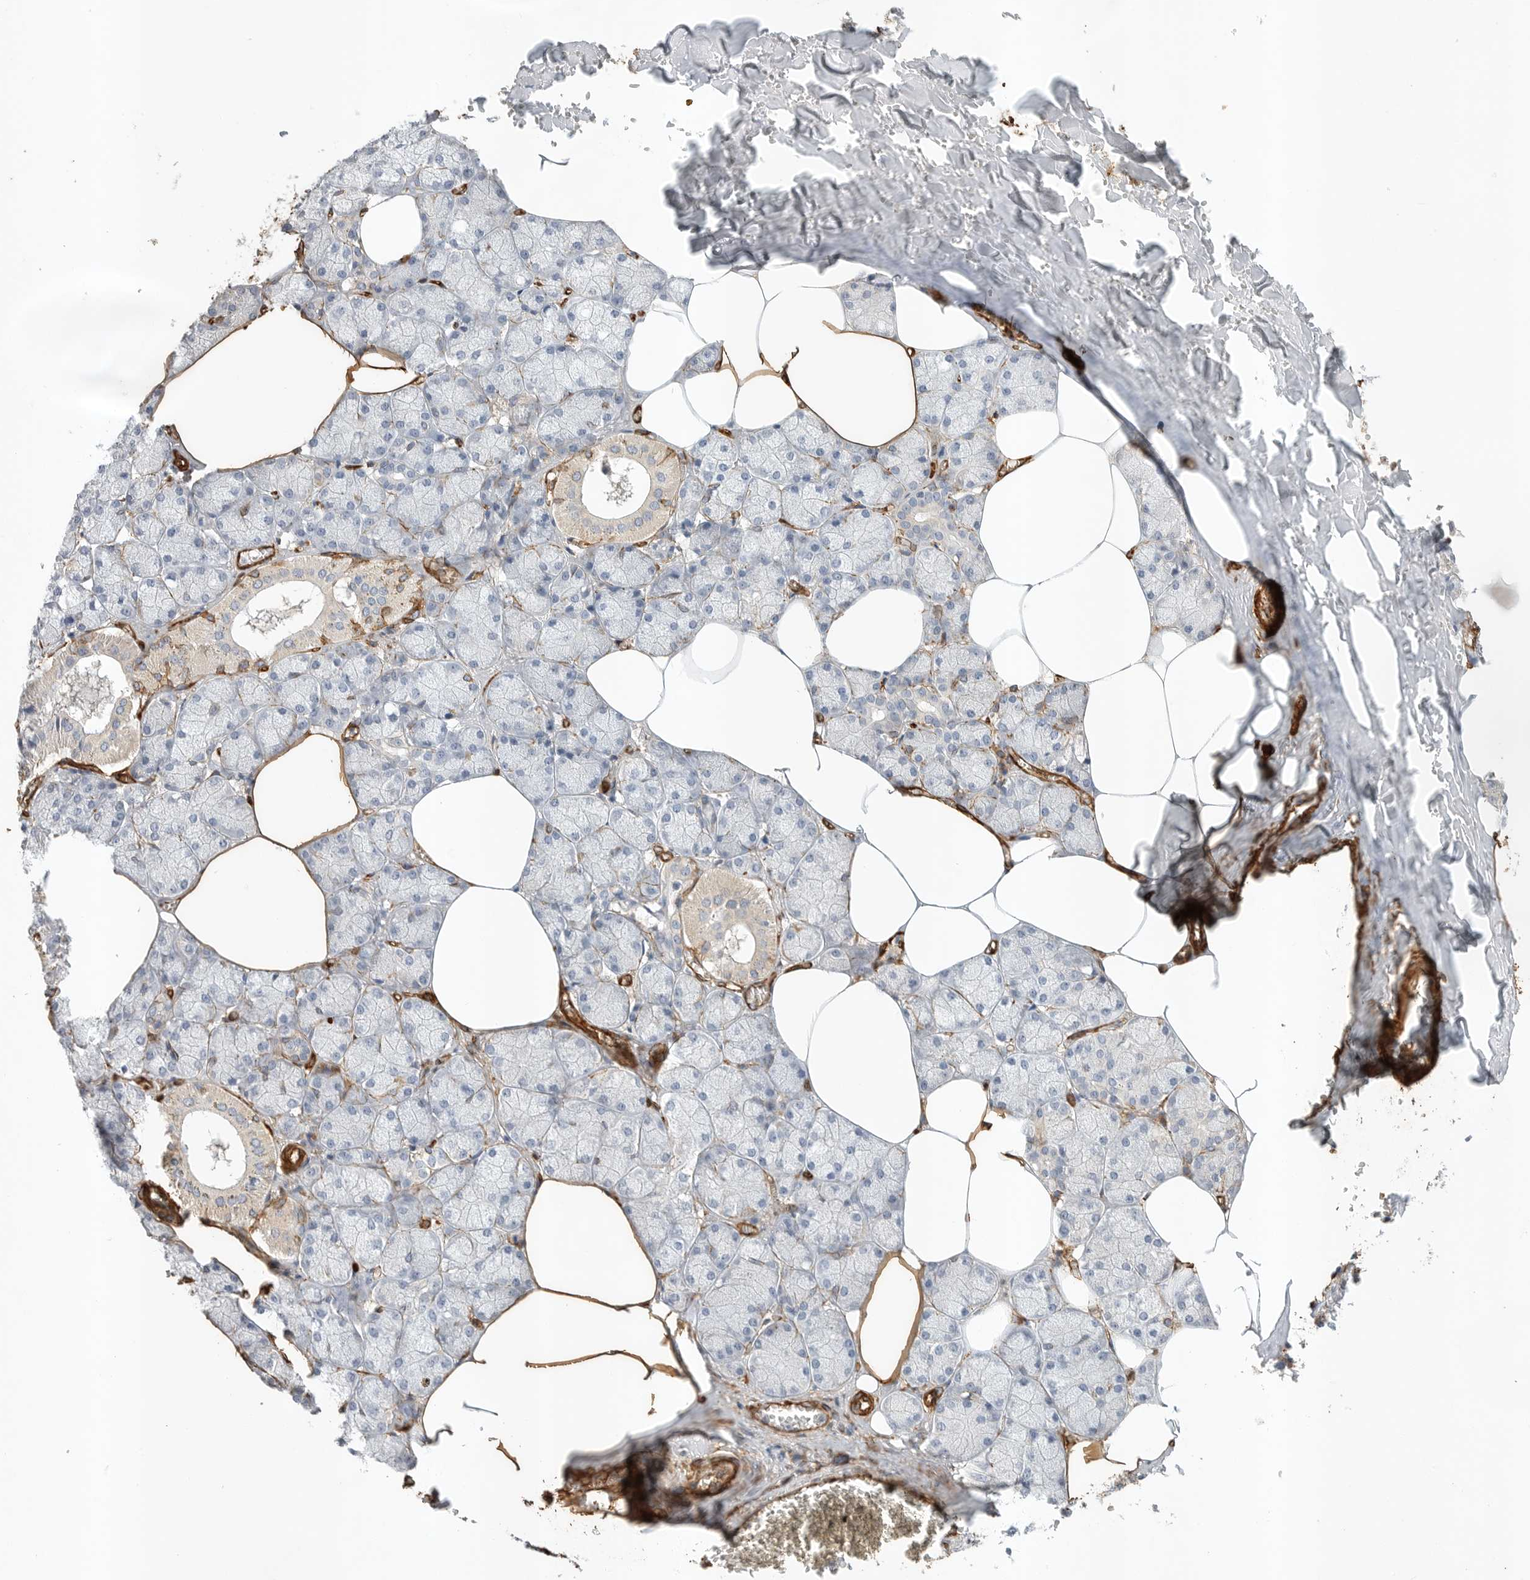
{"staining": {"intensity": "weak", "quantity": "<25%", "location": "cytoplasmic/membranous"}, "tissue": "salivary gland", "cell_type": "Glandular cells", "image_type": "normal", "snomed": [{"axis": "morphology", "description": "Normal tissue, NOS"}, {"axis": "topography", "description": "Salivary gland"}], "caption": "Unremarkable salivary gland was stained to show a protein in brown. There is no significant positivity in glandular cells.", "gene": "JMJD4", "patient": {"sex": "male", "age": 62}}